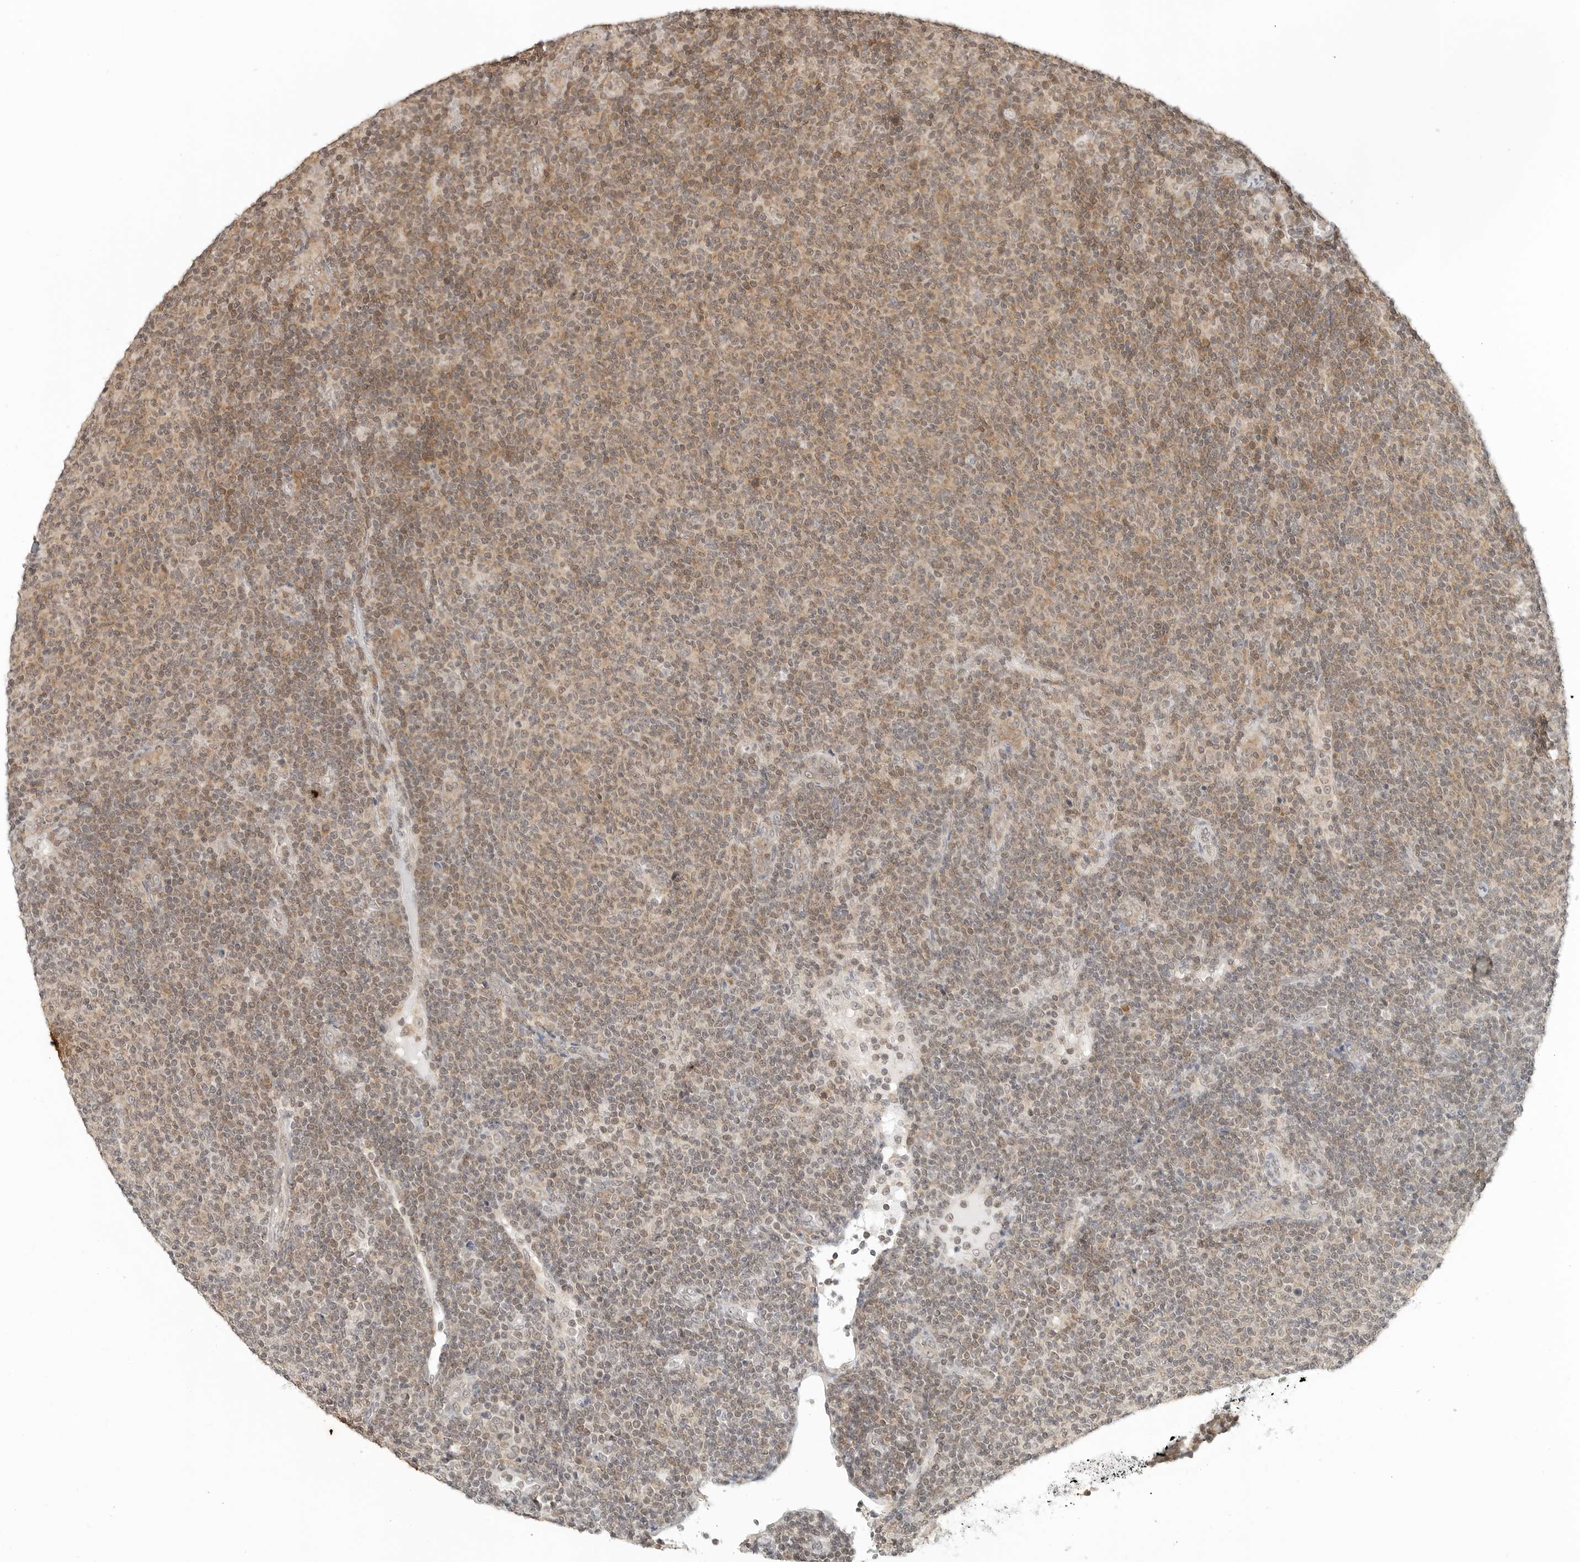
{"staining": {"intensity": "weak", "quantity": "25%-75%", "location": "cytoplasmic/membranous,nuclear"}, "tissue": "lymphoma", "cell_type": "Tumor cells", "image_type": "cancer", "snomed": [{"axis": "morphology", "description": "Malignant lymphoma, non-Hodgkin's type, Low grade"}, {"axis": "topography", "description": "Lymph node"}], "caption": "Immunohistochemical staining of human low-grade malignant lymphoma, non-Hodgkin's type displays weak cytoplasmic/membranous and nuclear protein expression in about 25%-75% of tumor cells.", "gene": "METAP1", "patient": {"sex": "male", "age": 66}}